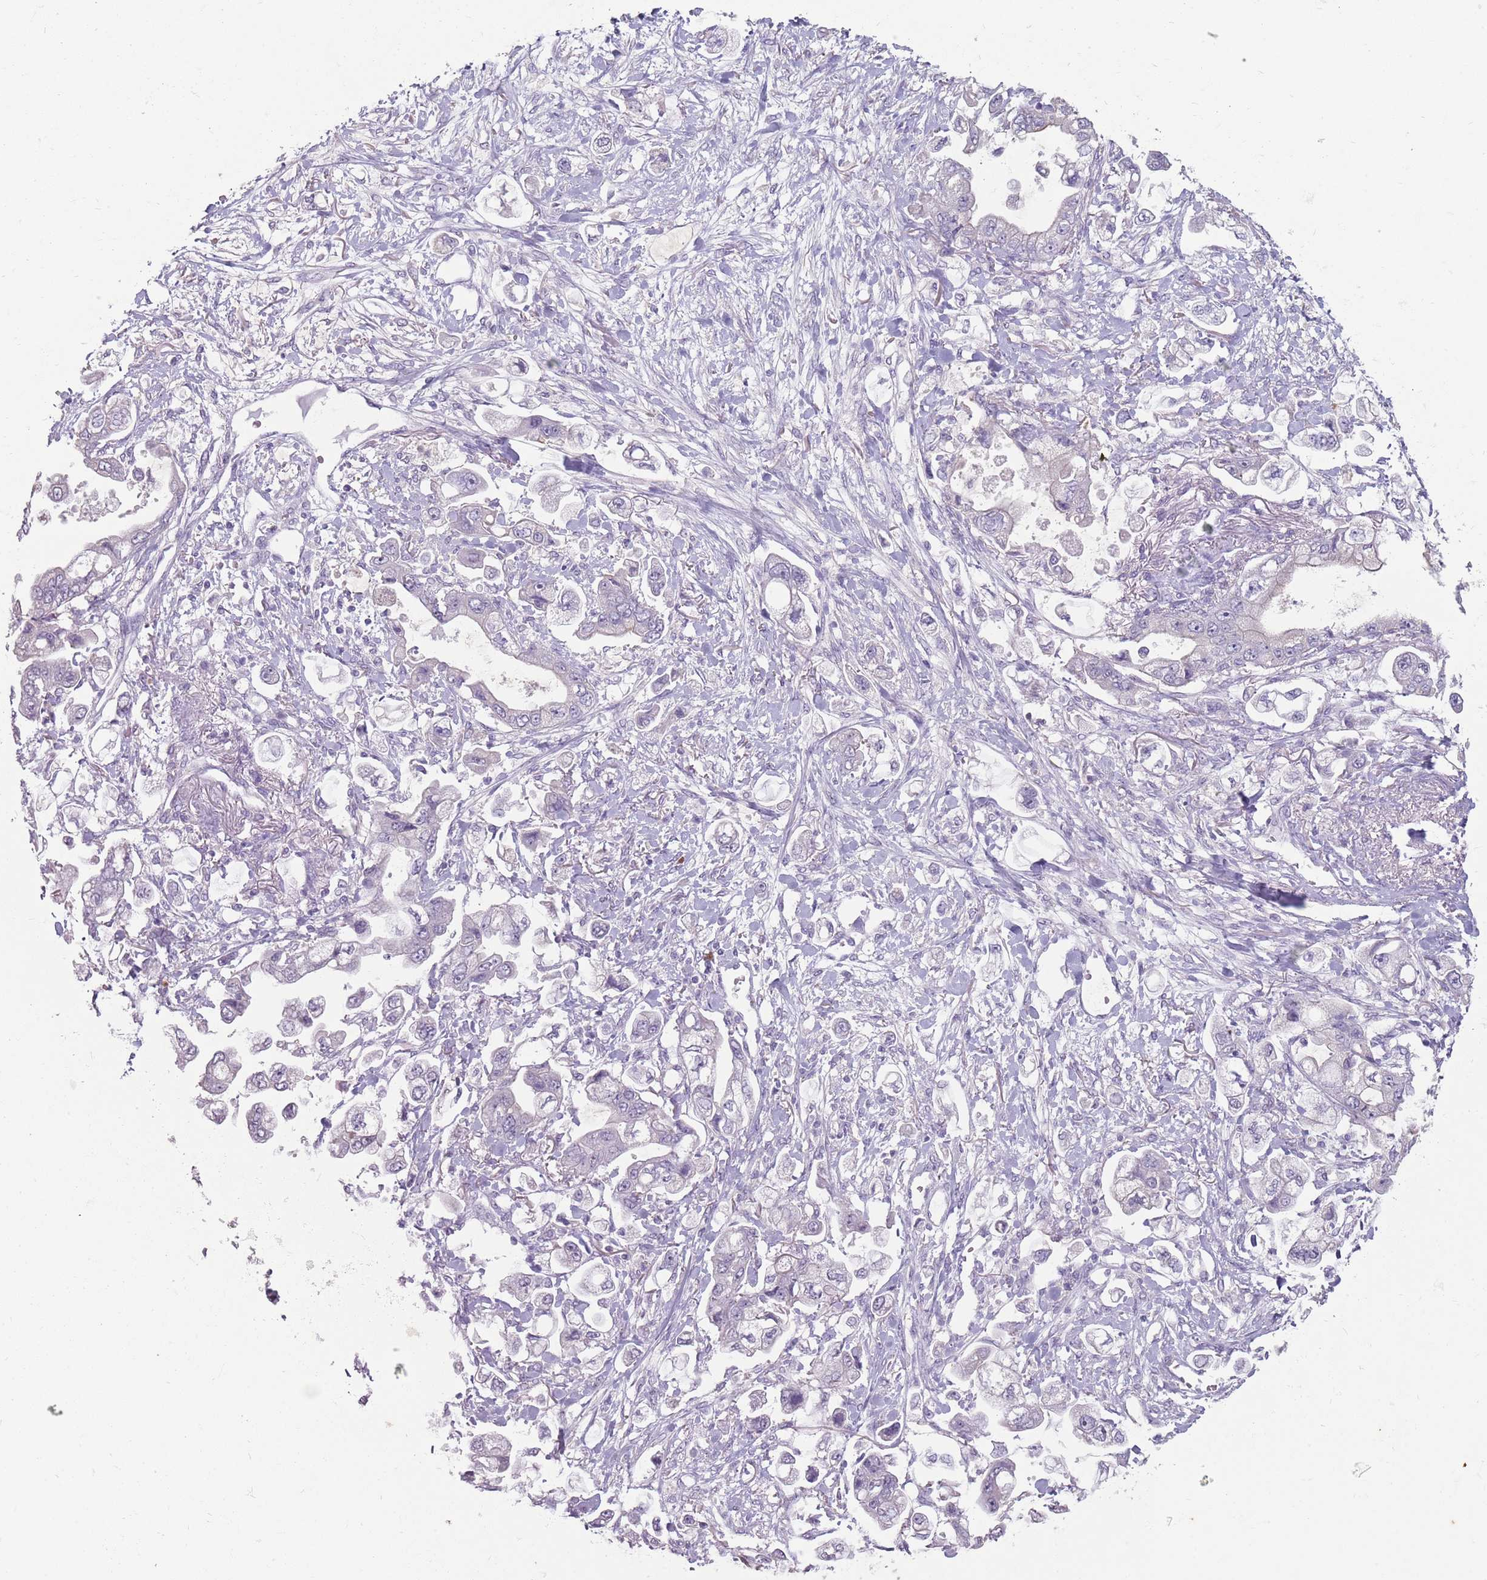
{"staining": {"intensity": "negative", "quantity": "none", "location": "none"}, "tissue": "stomach cancer", "cell_type": "Tumor cells", "image_type": "cancer", "snomed": [{"axis": "morphology", "description": "Adenocarcinoma, NOS"}, {"axis": "topography", "description": "Stomach"}], "caption": "DAB immunohistochemical staining of human stomach adenocarcinoma exhibits no significant positivity in tumor cells.", "gene": "STYK1", "patient": {"sex": "male", "age": 62}}